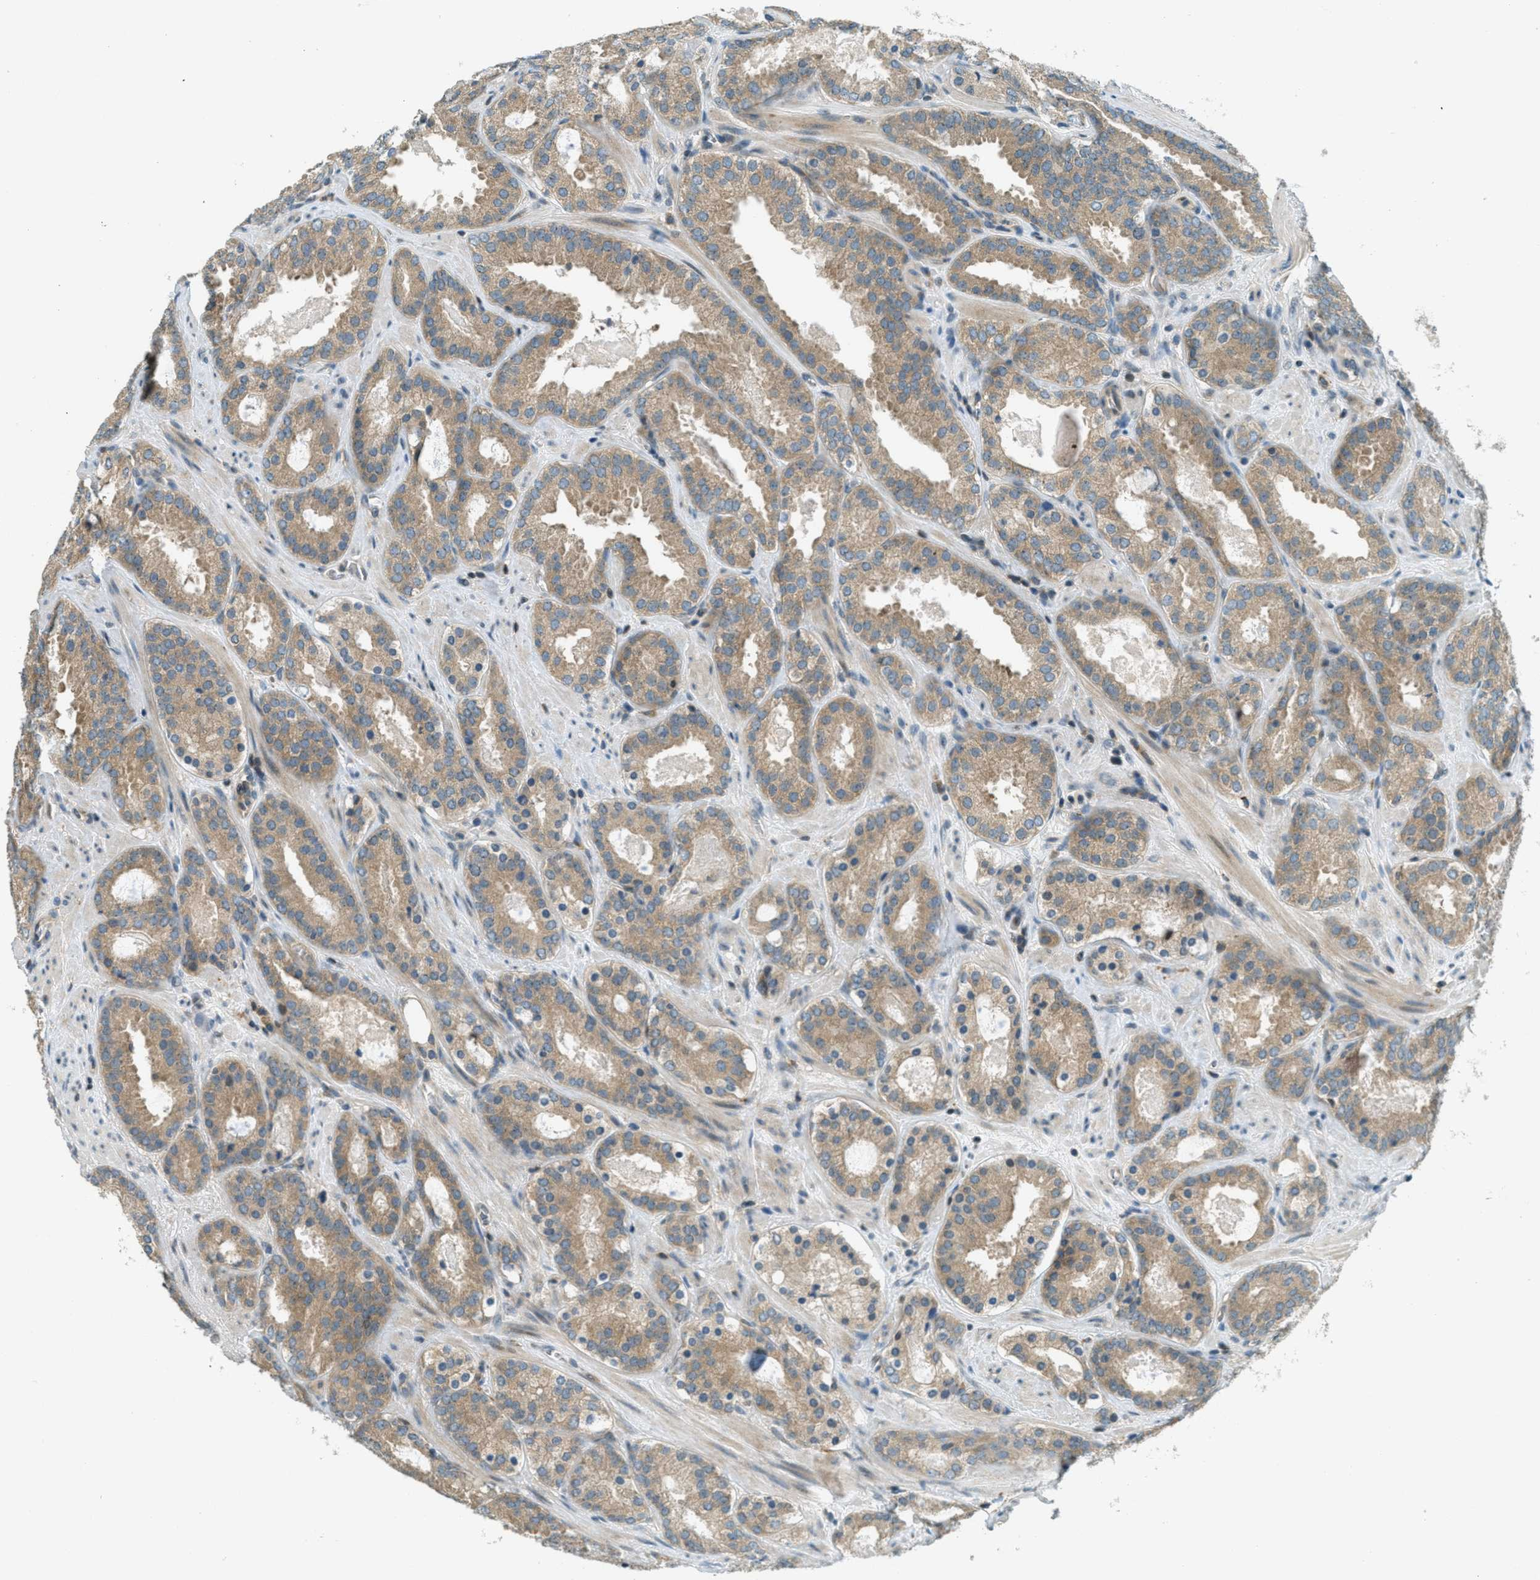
{"staining": {"intensity": "moderate", "quantity": ">75%", "location": "cytoplasmic/membranous"}, "tissue": "prostate cancer", "cell_type": "Tumor cells", "image_type": "cancer", "snomed": [{"axis": "morphology", "description": "Adenocarcinoma, Low grade"}, {"axis": "topography", "description": "Prostate"}], "caption": "This is a micrograph of immunohistochemistry staining of prostate cancer (adenocarcinoma (low-grade)), which shows moderate expression in the cytoplasmic/membranous of tumor cells.", "gene": "PTPN23", "patient": {"sex": "male", "age": 69}}